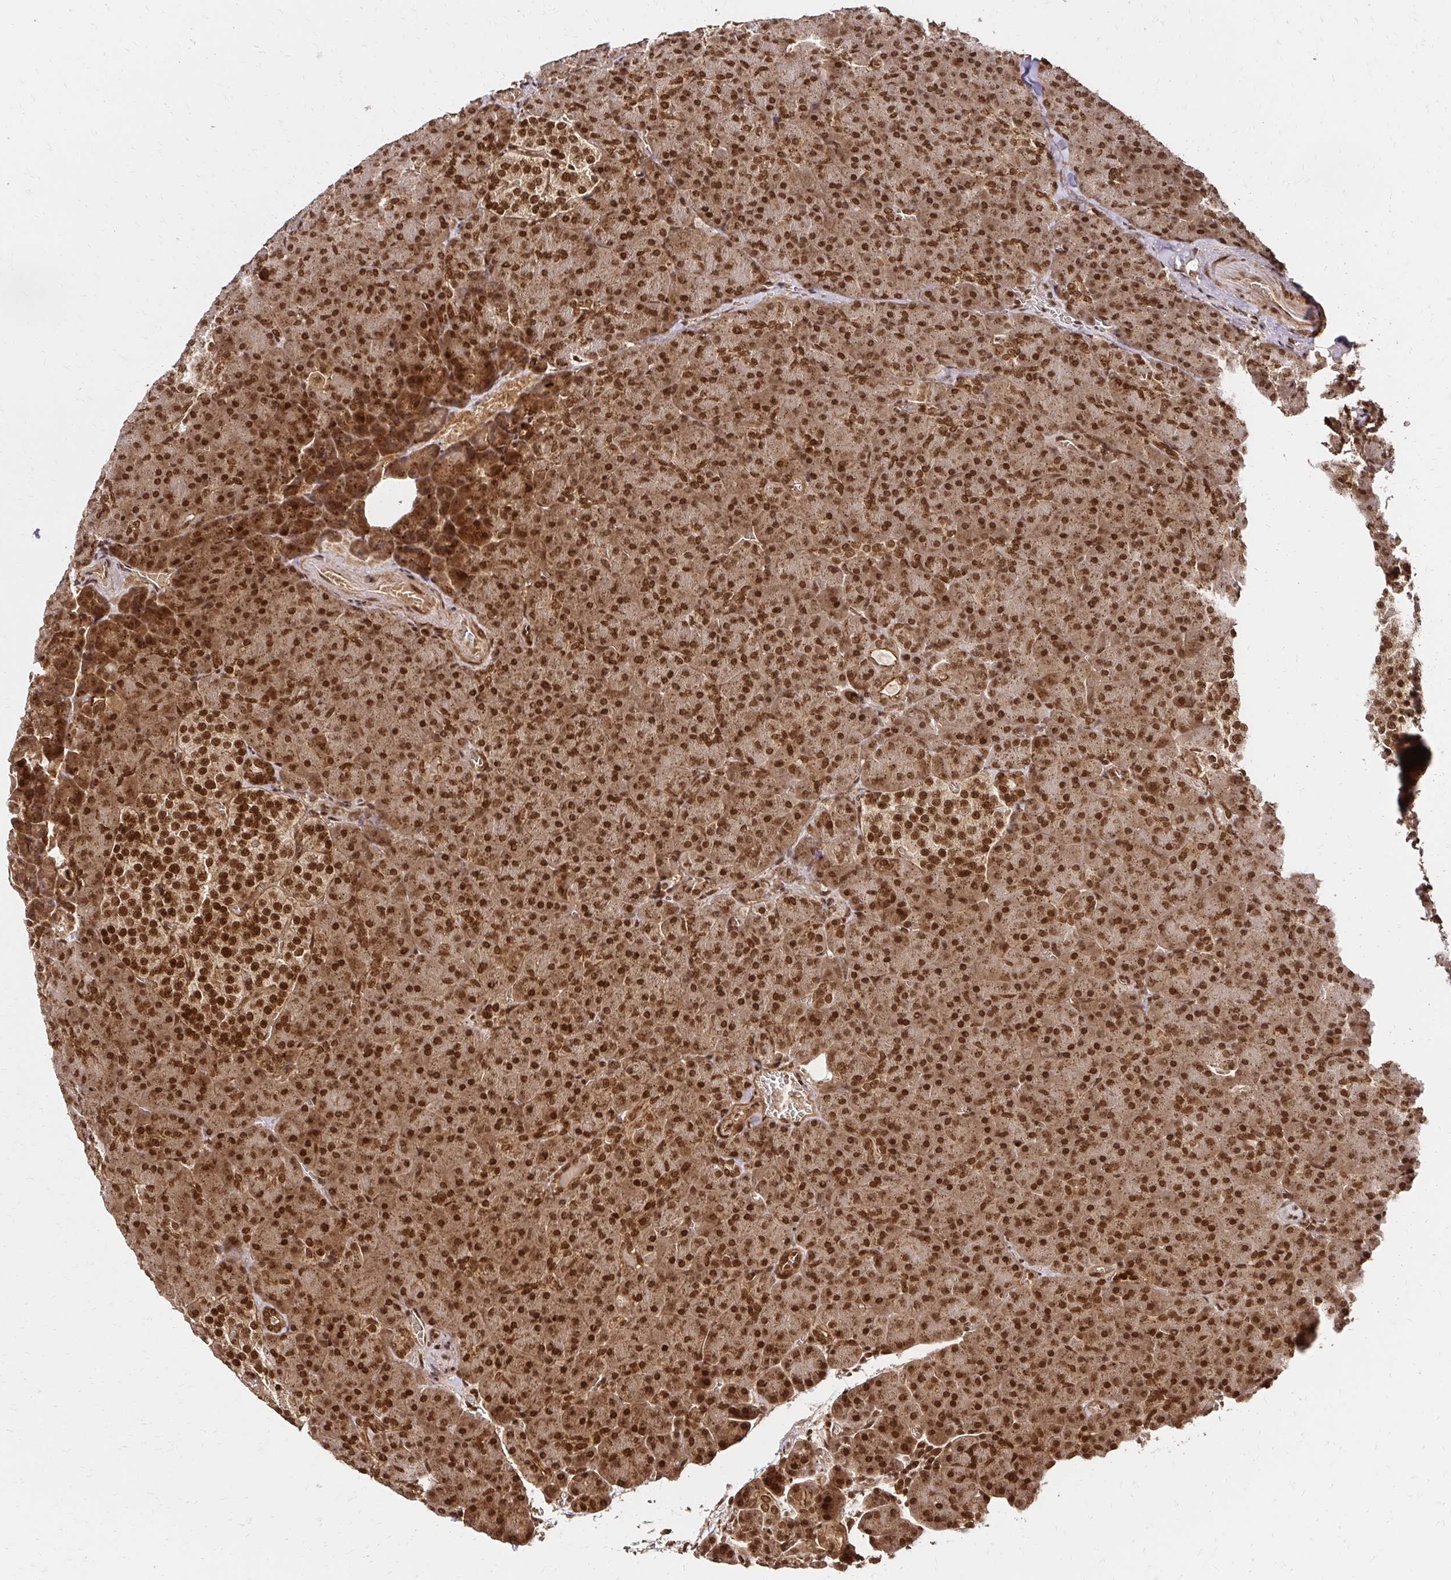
{"staining": {"intensity": "strong", "quantity": ">75%", "location": "cytoplasmic/membranous,nuclear"}, "tissue": "pancreas", "cell_type": "Exocrine glandular cells", "image_type": "normal", "snomed": [{"axis": "morphology", "description": "Normal tissue, NOS"}, {"axis": "topography", "description": "Pancreas"}], "caption": "A photomicrograph showing strong cytoplasmic/membranous,nuclear positivity in approximately >75% of exocrine glandular cells in unremarkable pancreas, as visualized by brown immunohistochemical staining.", "gene": "GLYR1", "patient": {"sex": "female", "age": 74}}